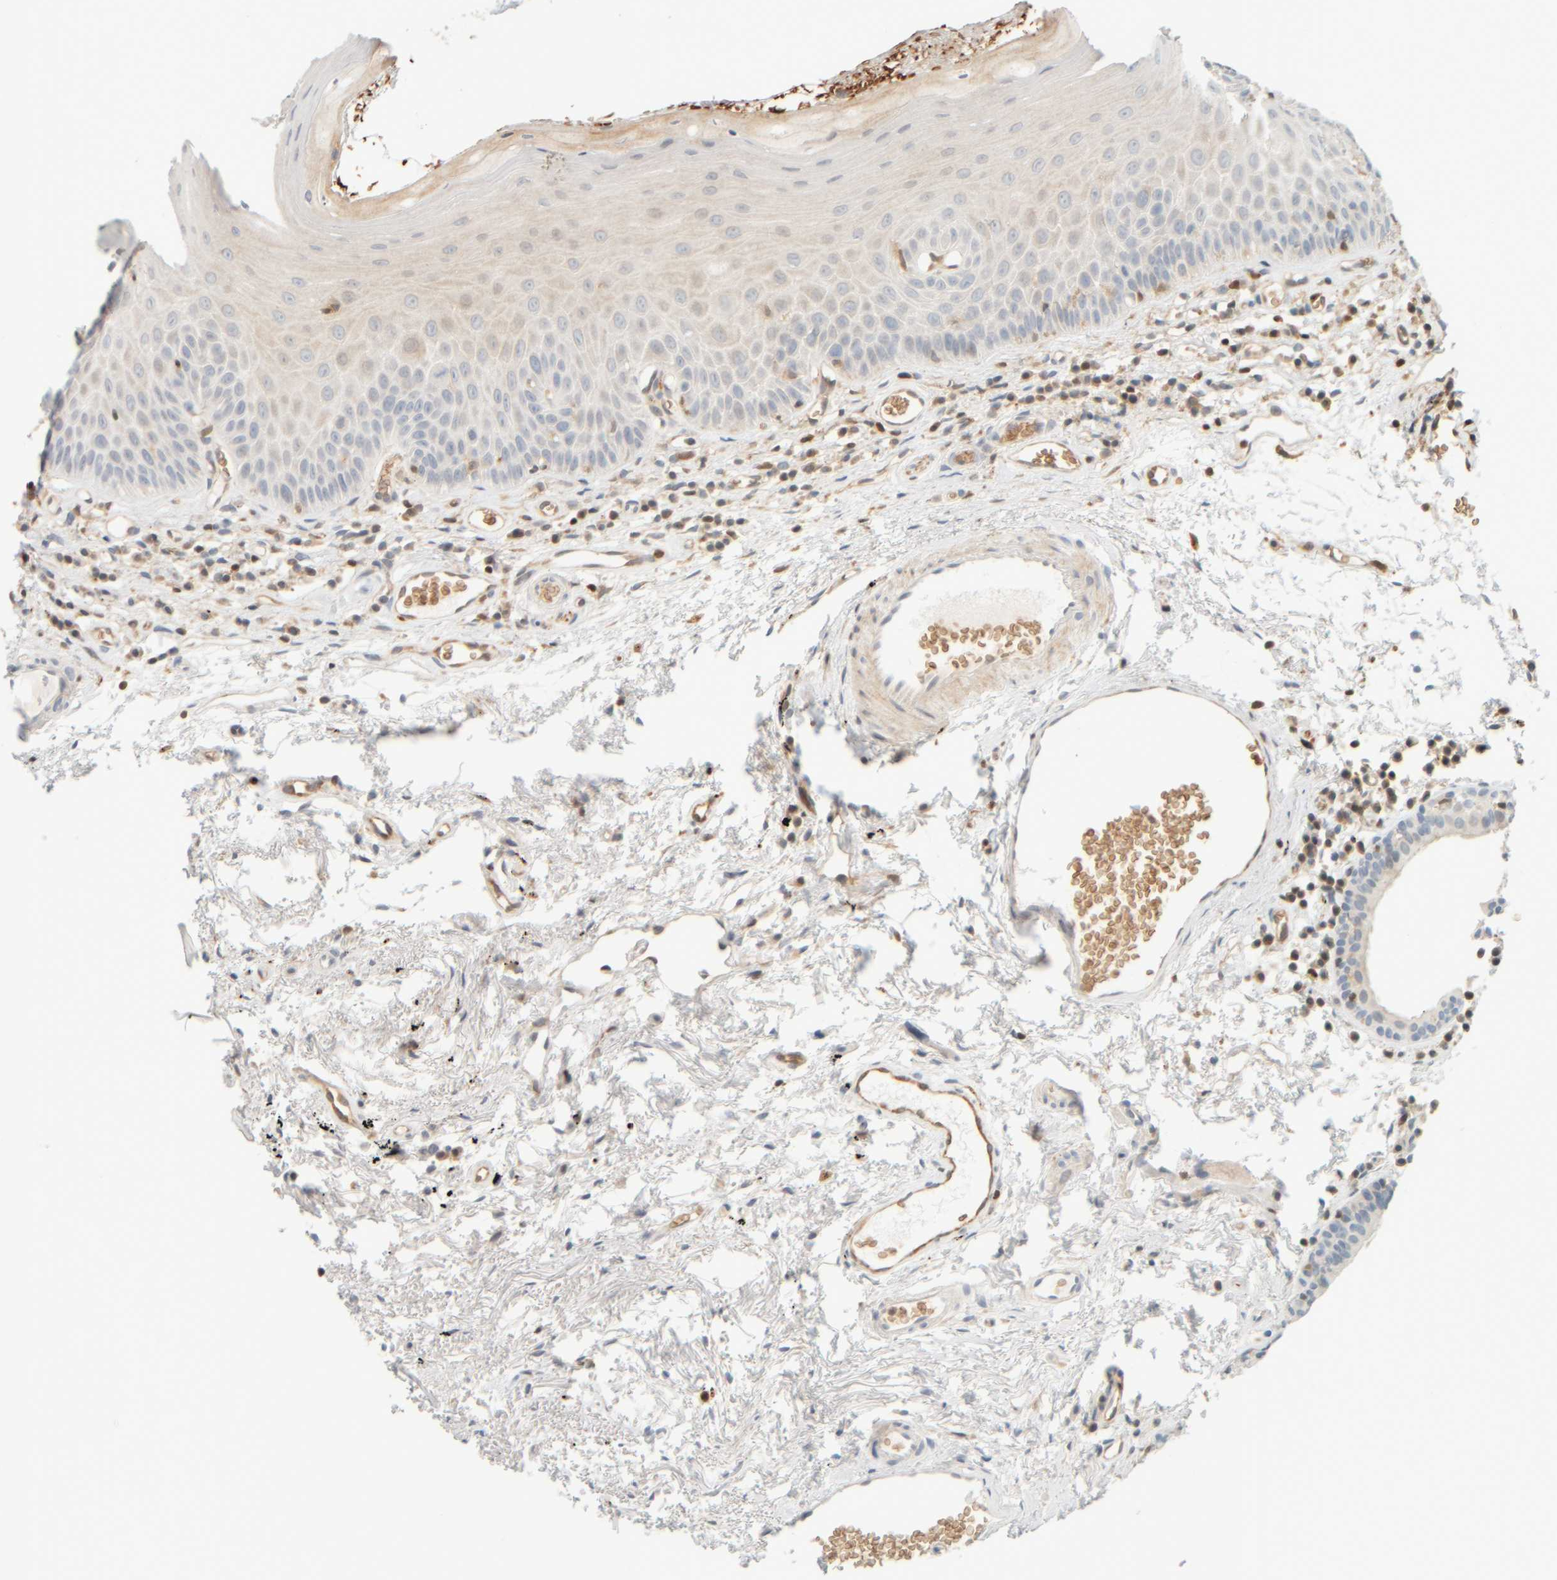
{"staining": {"intensity": "weak", "quantity": "25%-75%", "location": "cytoplasmic/membranous"}, "tissue": "oral mucosa", "cell_type": "Squamous epithelial cells", "image_type": "normal", "snomed": [{"axis": "morphology", "description": "Normal tissue, NOS"}, {"axis": "topography", "description": "Skeletal muscle"}, {"axis": "topography", "description": "Oral tissue"}, {"axis": "topography", "description": "Peripheral nerve tissue"}], "caption": "Oral mucosa stained for a protein (brown) demonstrates weak cytoplasmic/membranous positive positivity in about 25%-75% of squamous epithelial cells.", "gene": "AARSD1", "patient": {"sex": "female", "age": 84}}